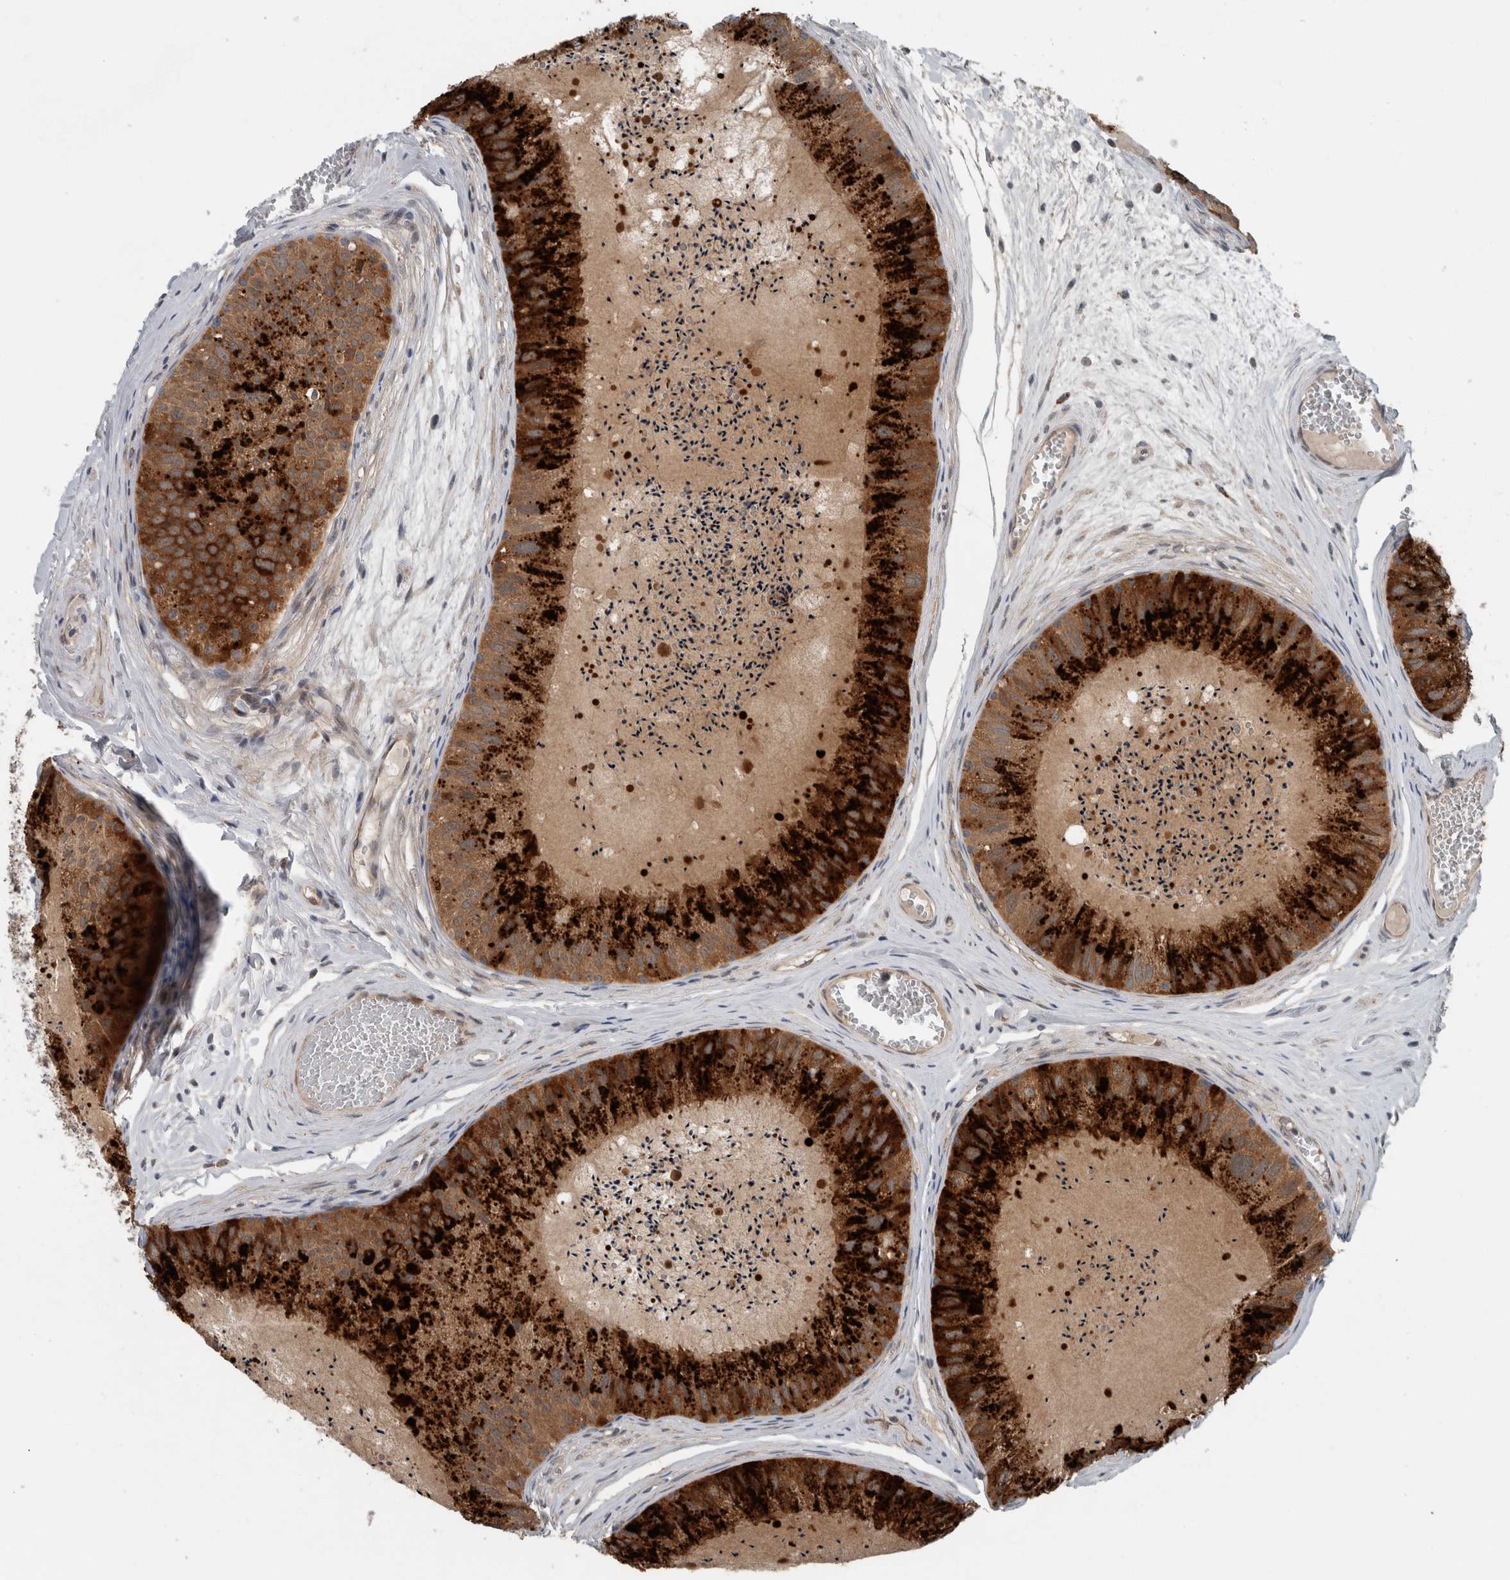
{"staining": {"intensity": "strong", "quantity": ">75%", "location": "cytoplasmic/membranous"}, "tissue": "epididymis", "cell_type": "Glandular cells", "image_type": "normal", "snomed": [{"axis": "morphology", "description": "Normal tissue, NOS"}, {"axis": "topography", "description": "Epididymis"}], "caption": "IHC of normal human epididymis reveals high levels of strong cytoplasmic/membranous positivity in about >75% of glandular cells. Using DAB (3,3'-diaminobenzidine) (brown) and hematoxylin (blue) stains, captured at high magnification using brightfield microscopy.", "gene": "GBA2", "patient": {"sex": "male", "age": 31}}